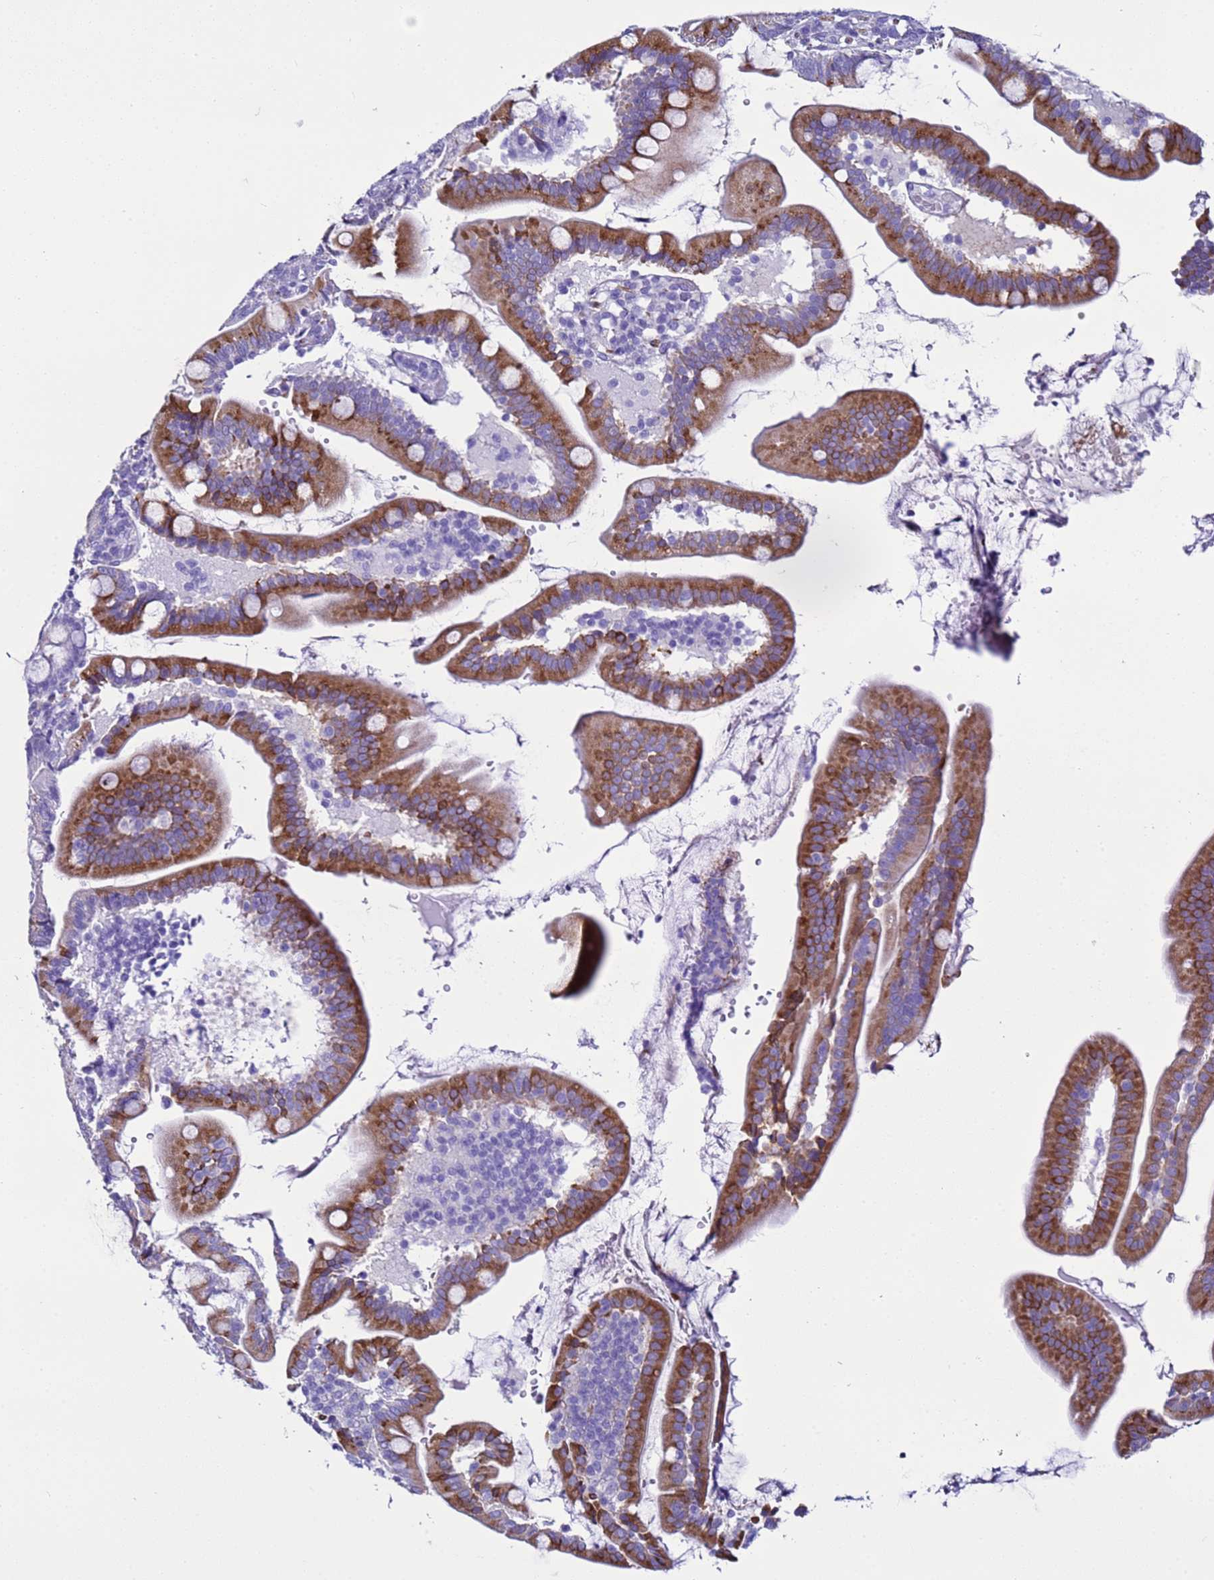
{"staining": {"intensity": "strong", "quantity": "25%-75%", "location": "cytoplasmic/membranous"}, "tissue": "duodenum", "cell_type": "Glandular cells", "image_type": "normal", "snomed": [{"axis": "morphology", "description": "Normal tissue, NOS"}, {"axis": "topography", "description": "Duodenum"}], "caption": "Immunohistochemistry (IHC) (DAB (3,3'-diaminobenzidine)) staining of benign duodenum displays strong cytoplasmic/membranous protein expression in approximately 25%-75% of glandular cells.", "gene": "LCMT1", "patient": {"sex": "female", "age": 67}}